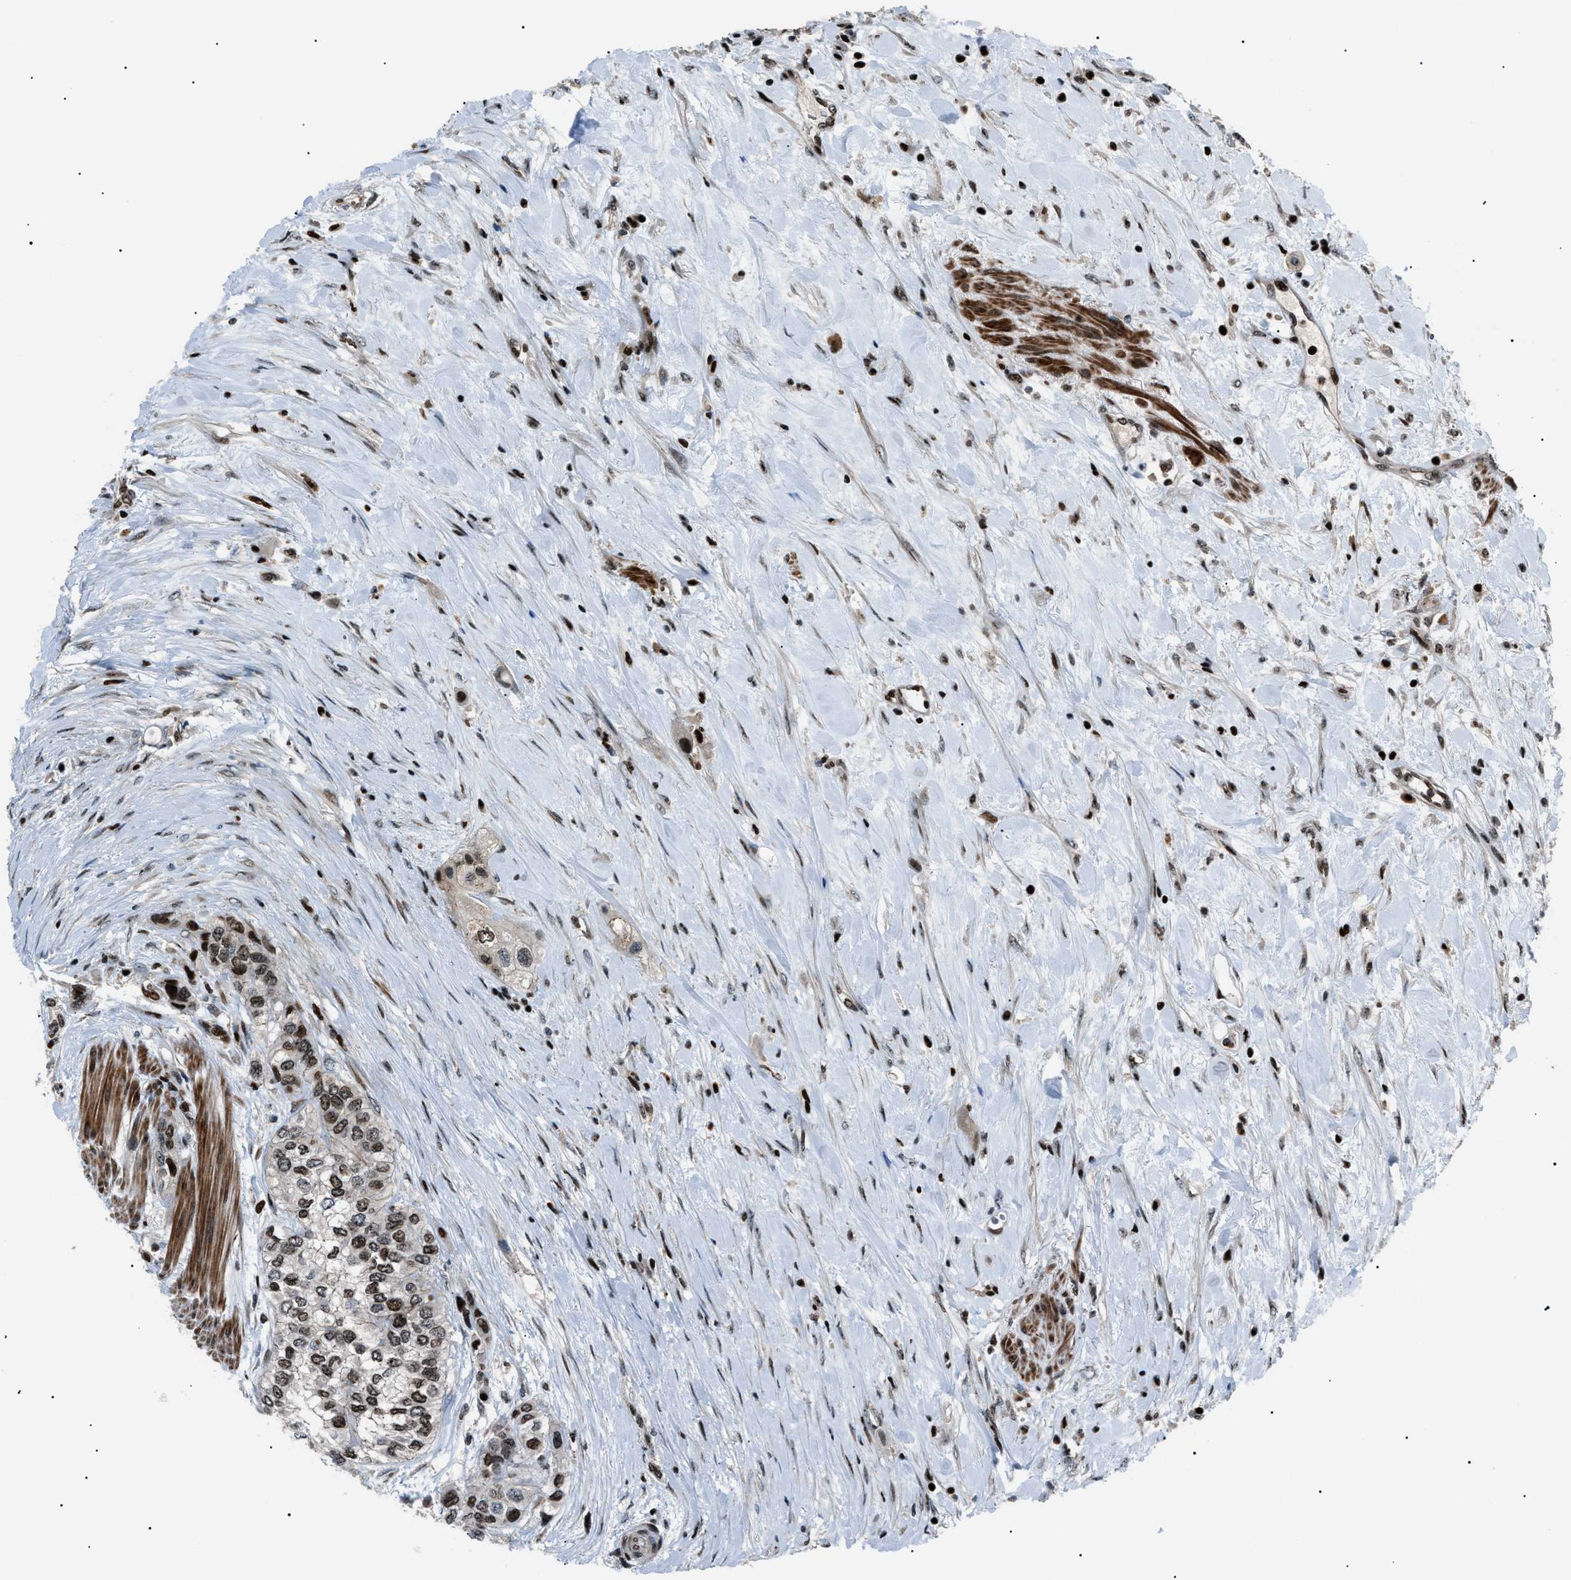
{"staining": {"intensity": "moderate", "quantity": ">75%", "location": "nuclear"}, "tissue": "urothelial cancer", "cell_type": "Tumor cells", "image_type": "cancer", "snomed": [{"axis": "morphology", "description": "Urothelial carcinoma, High grade"}, {"axis": "topography", "description": "Urinary bladder"}], "caption": "A histopathology image showing moderate nuclear staining in about >75% of tumor cells in urothelial carcinoma (high-grade), as visualized by brown immunohistochemical staining.", "gene": "PRKX", "patient": {"sex": "female", "age": 56}}